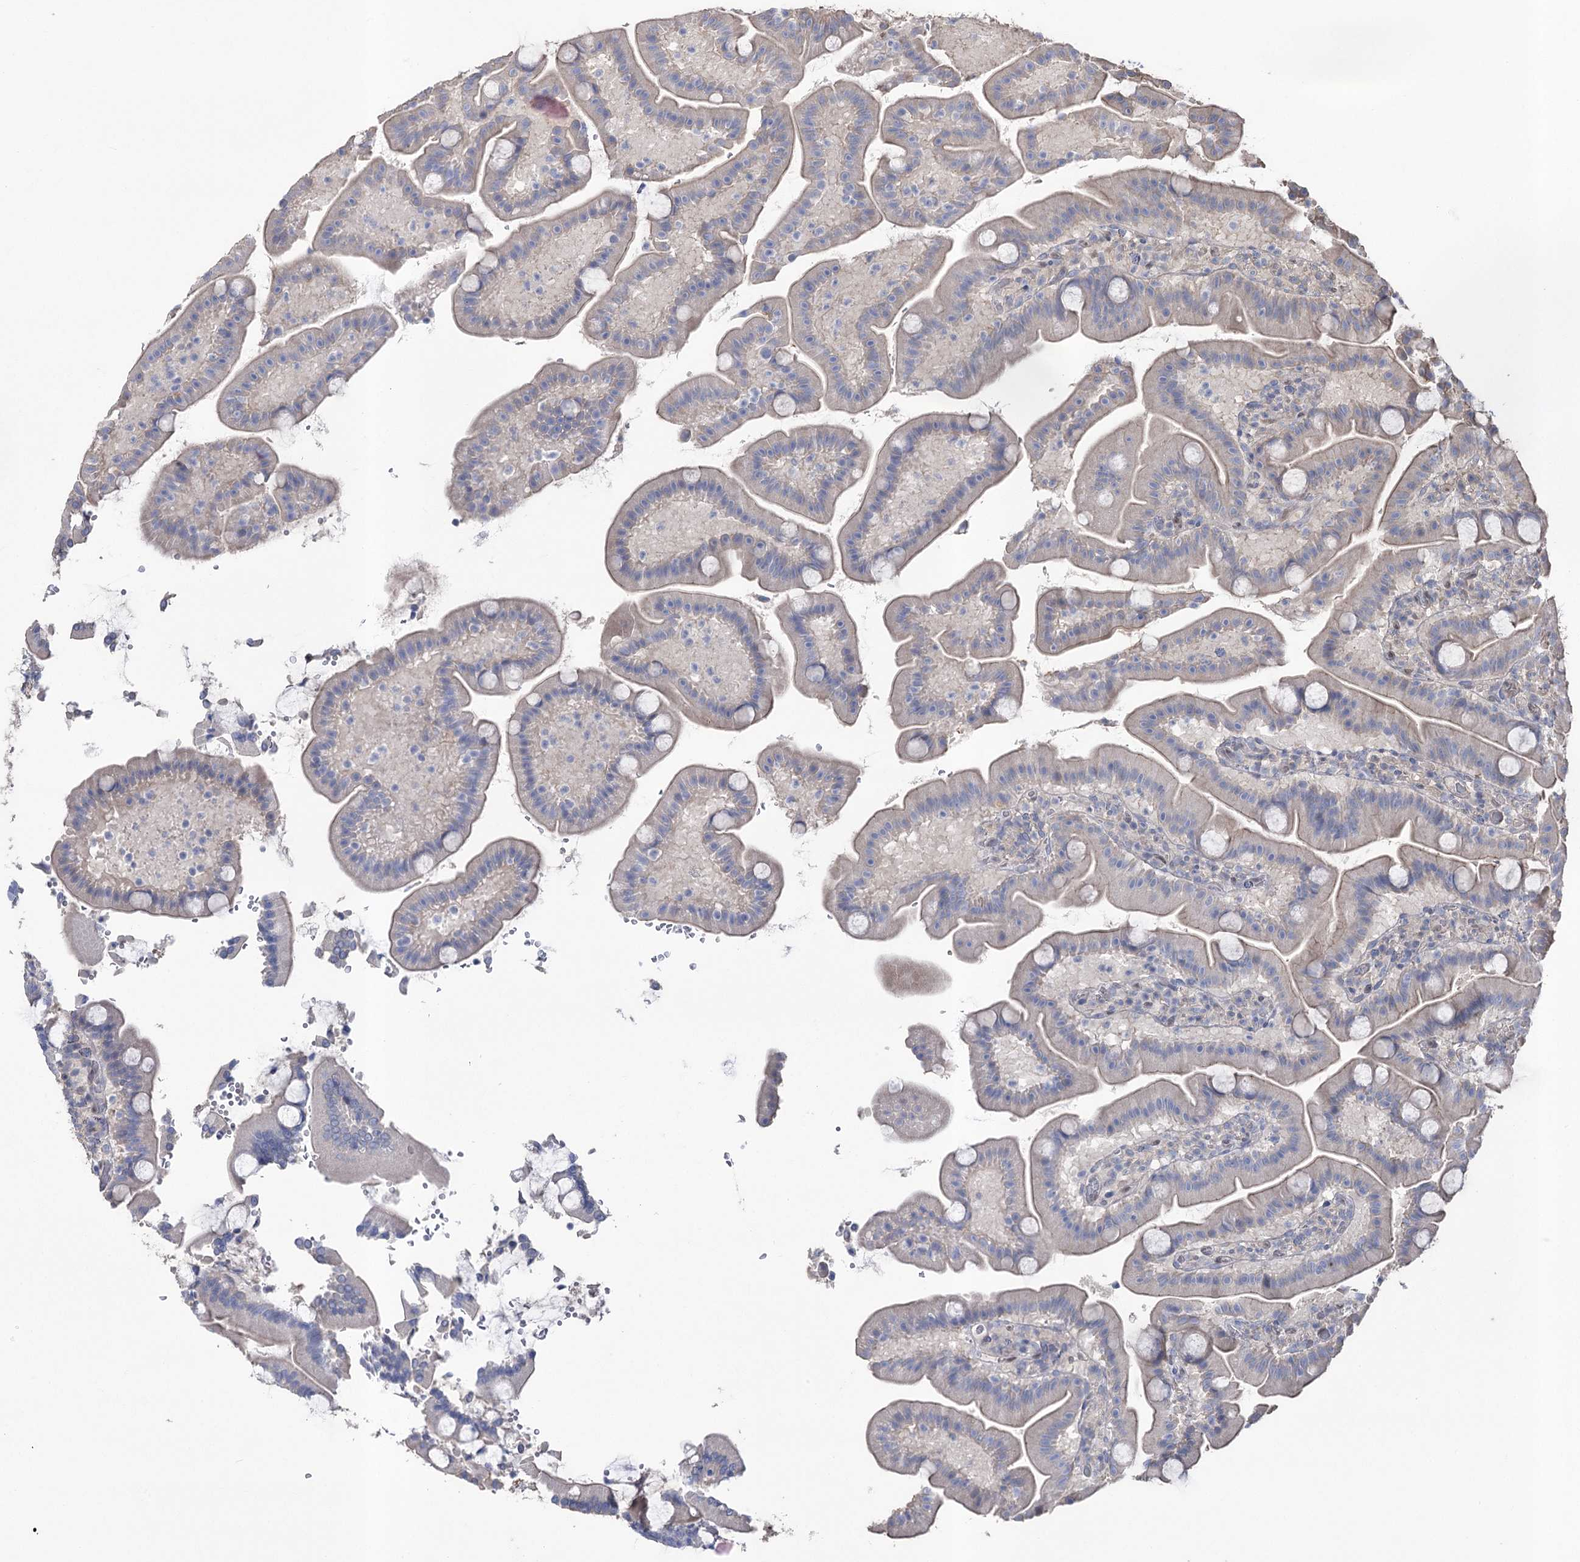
{"staining": {"intensity": "weak", "quantity": "<25%", "location": "cytoplasmic/membranous"}, "tissue": "duodenum", "cell_type": "Glandular cells", "image_type": "normal", "snomed": [{"axis": "morphology", "description": "Normal tissue, NOS"}, {"axis": "topography", "description": "Duodenum"}], "caption": "Immunohistochemical staining of unremarkable duodenum displays no significant positivity in glandular cells. (Stains: DAB immunohistochemistry (IHC) with hematoxylin counter stain, Microscopy: brightfield microscopy at high magnification).", "gene": "FAM13B", "patient": {"sex": "male", "age": 55}}